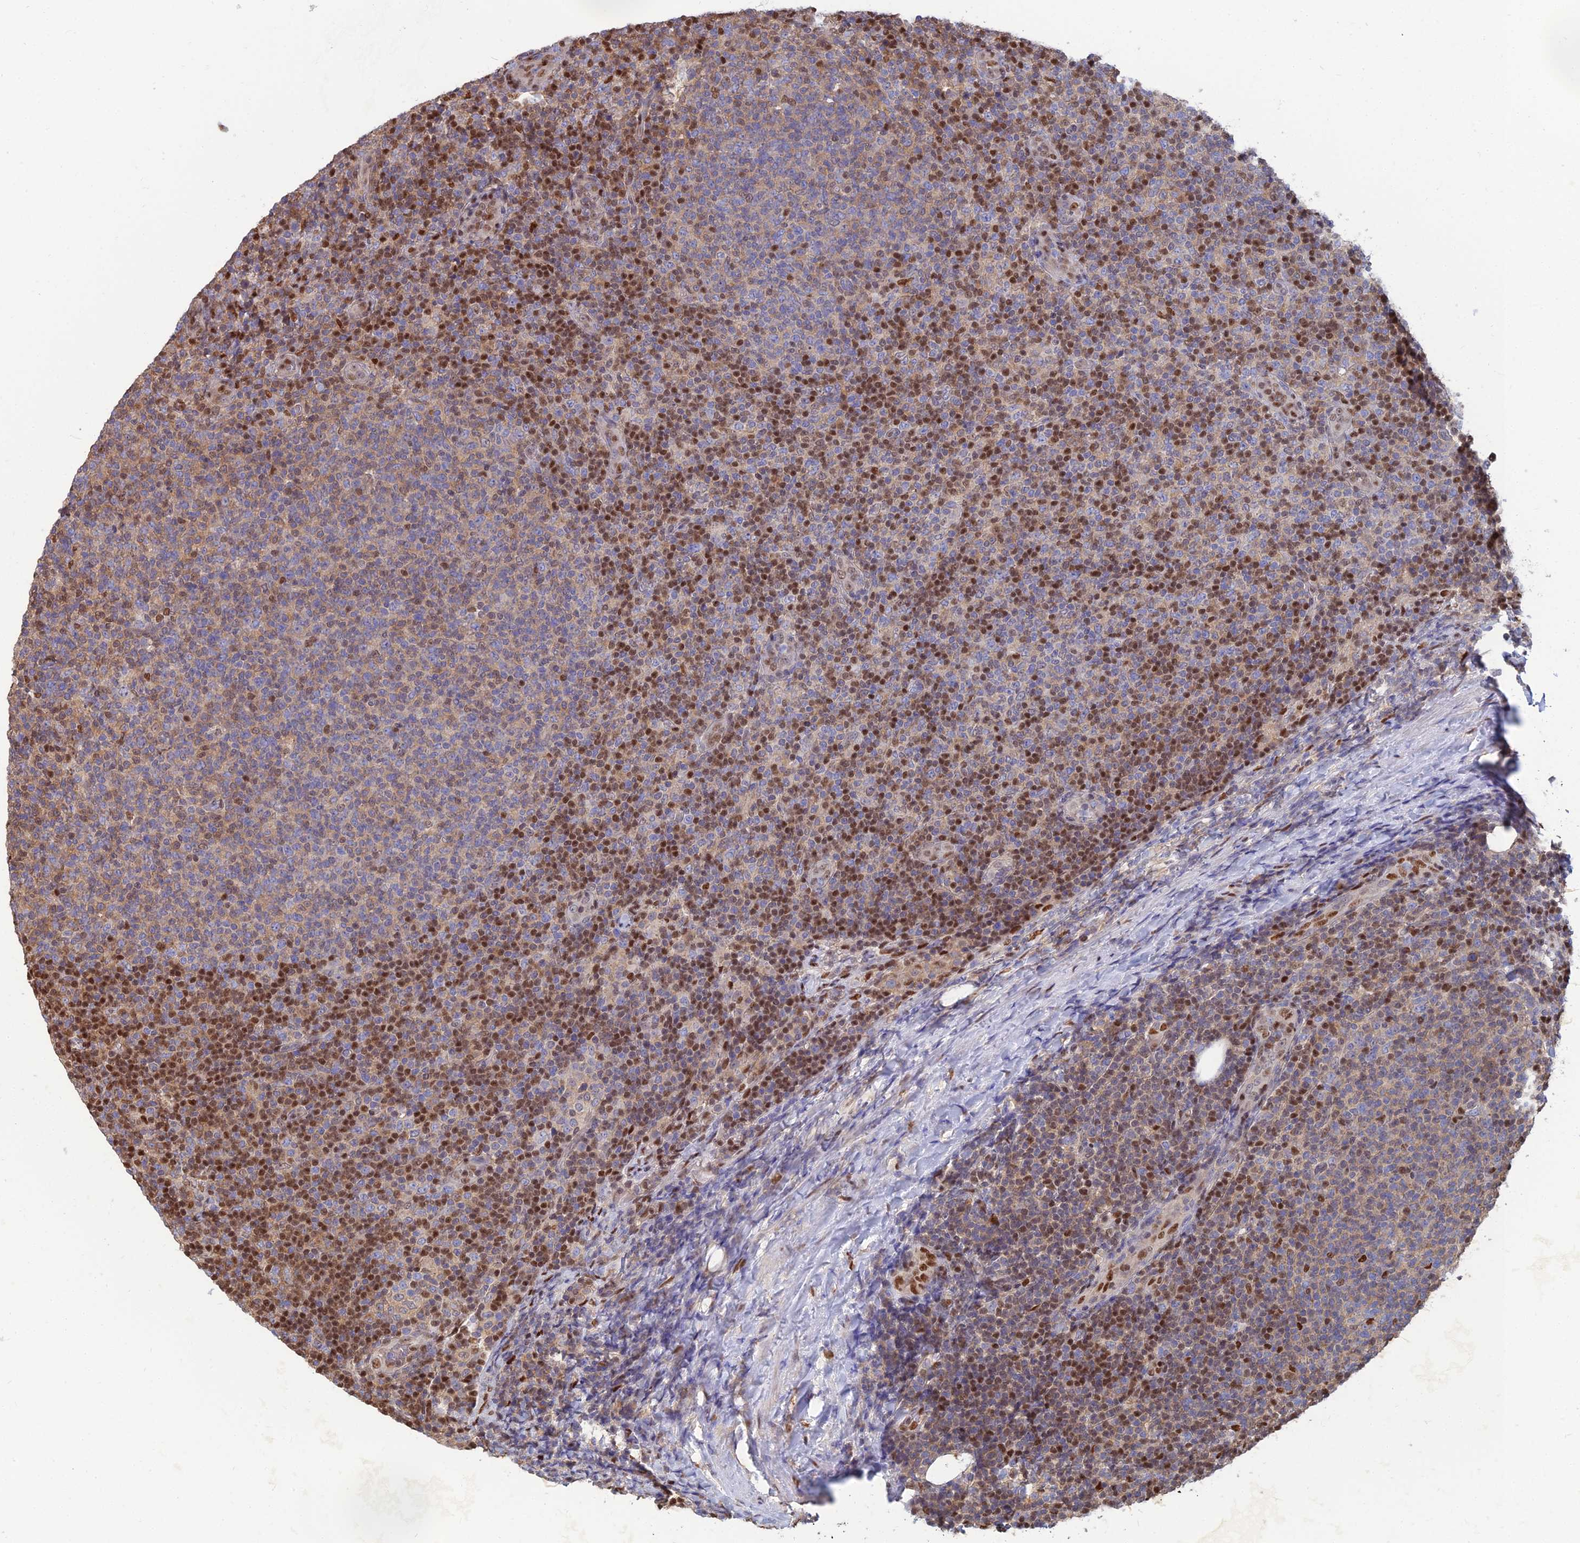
{"staining": {"intensity": "moderate", "quantity": "25%-75%", "location": "nuclear"}, "tissue": "lymphoma", "cell_type": "Tumor cells", "image_type": "cancer", "snomed": [{"axis": "morphology", "description": "Malignant lymphoma, non-Hodgkin's type, Low grade"}, {"axis": "topography", "description": "Lymph node"}], "caption": "Lymphoma stained for a protein shows moderate nuclear positivity in tumor cells. (Stains: DAB in brown, nuclei in blue, Microscopy: brightfield microscopy at high magnification).", "gene": "DNPEP", "patient": {"sex": "male", "age": 66}}